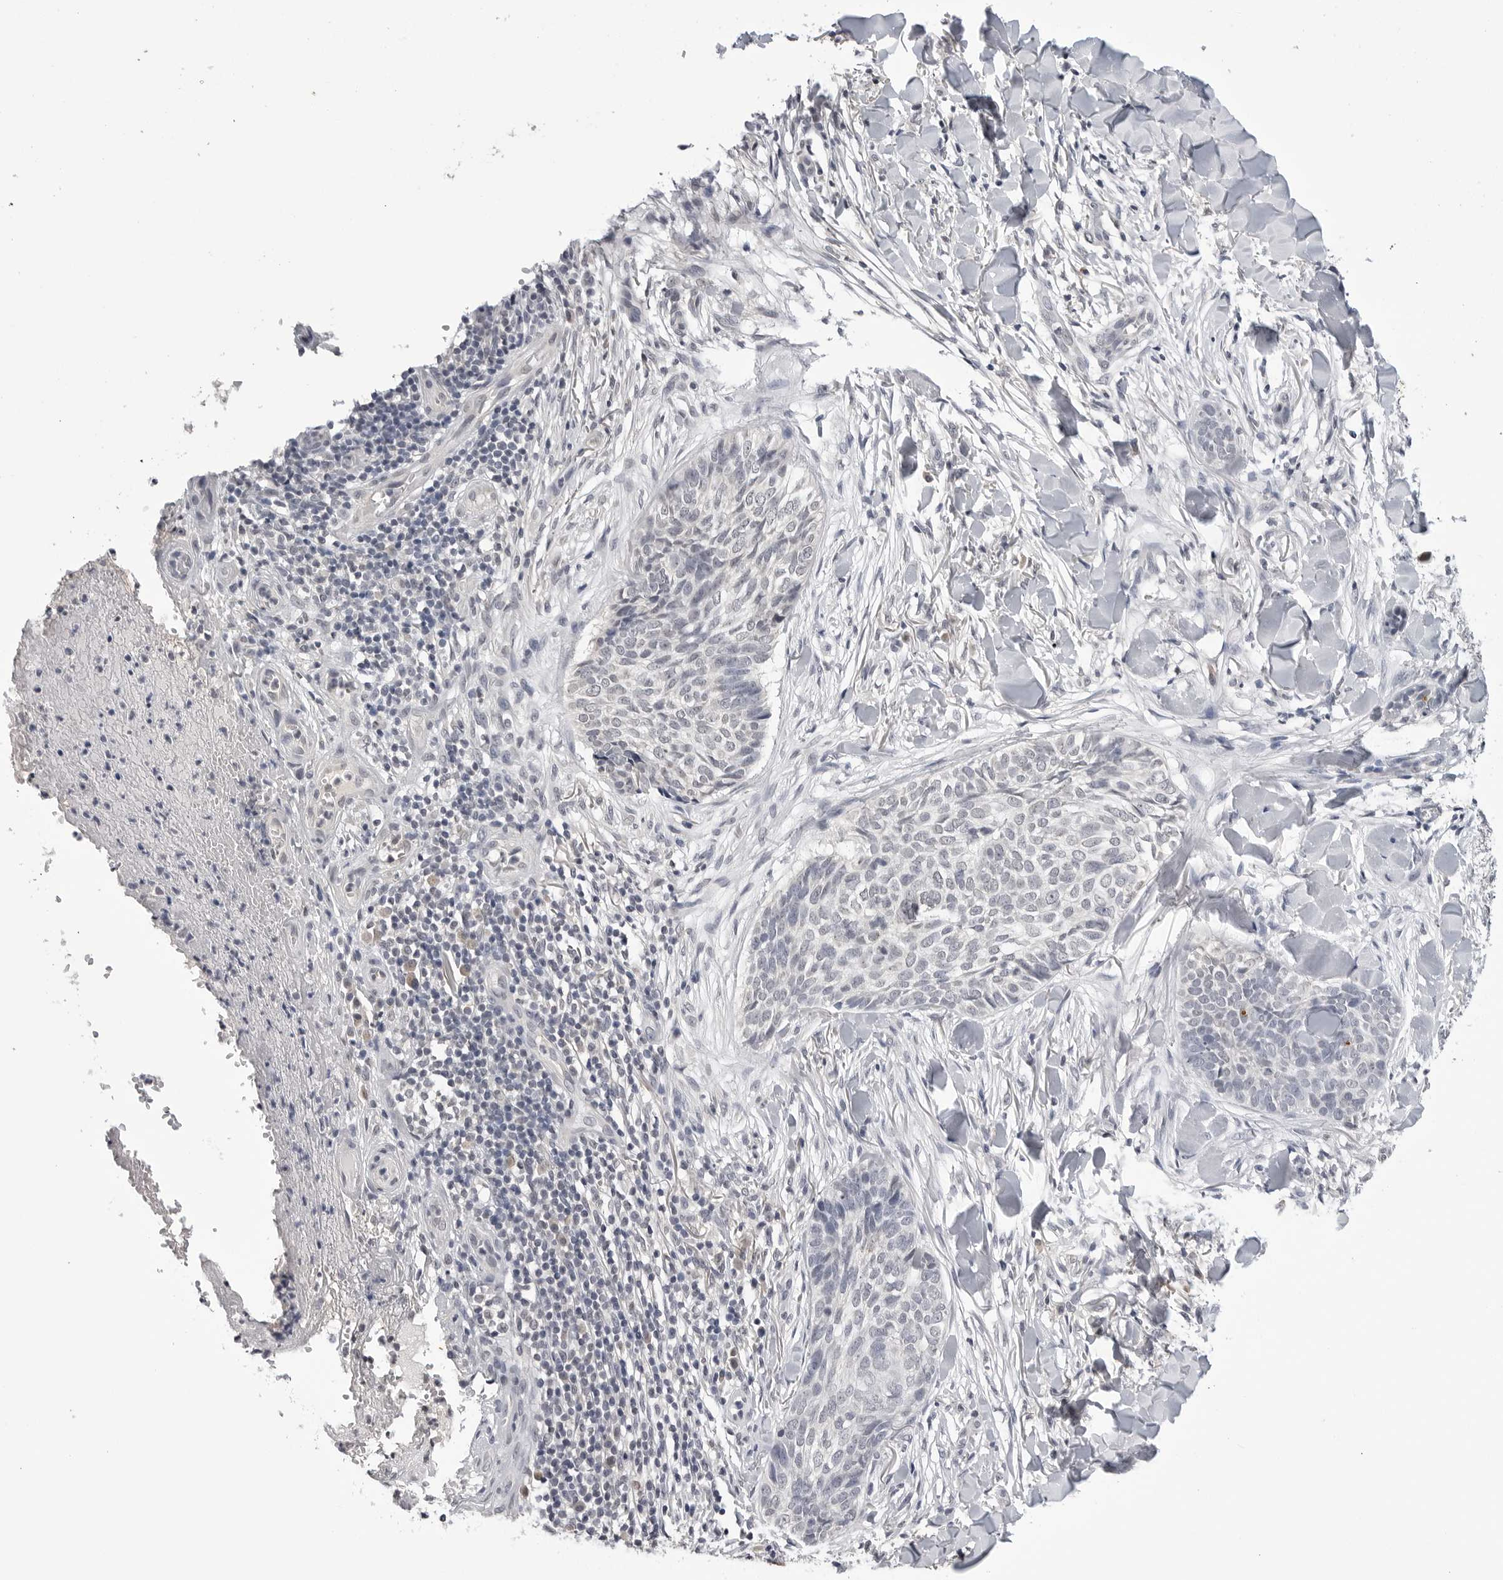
{"staining": {"intensity": "negative", "quantity": "none", "location": "none"}, "tissue": "skin cancer", "cell_type": "Tumor cells", "image_type": "cancer", "snomed": [{"axis": "morphology", "description": "Normal tissue, NOS"}, {"axis": "morphology", "description": "Basal cell carcinoma"}, {"axis": "topography", "description": "Skin"}], "caption": "The histopathology image shows no staining of tumor cells in skin cancer (basal cell carcinoma).", "gene": "CDK20", "patient": {"sex": "male", "age": 67}}